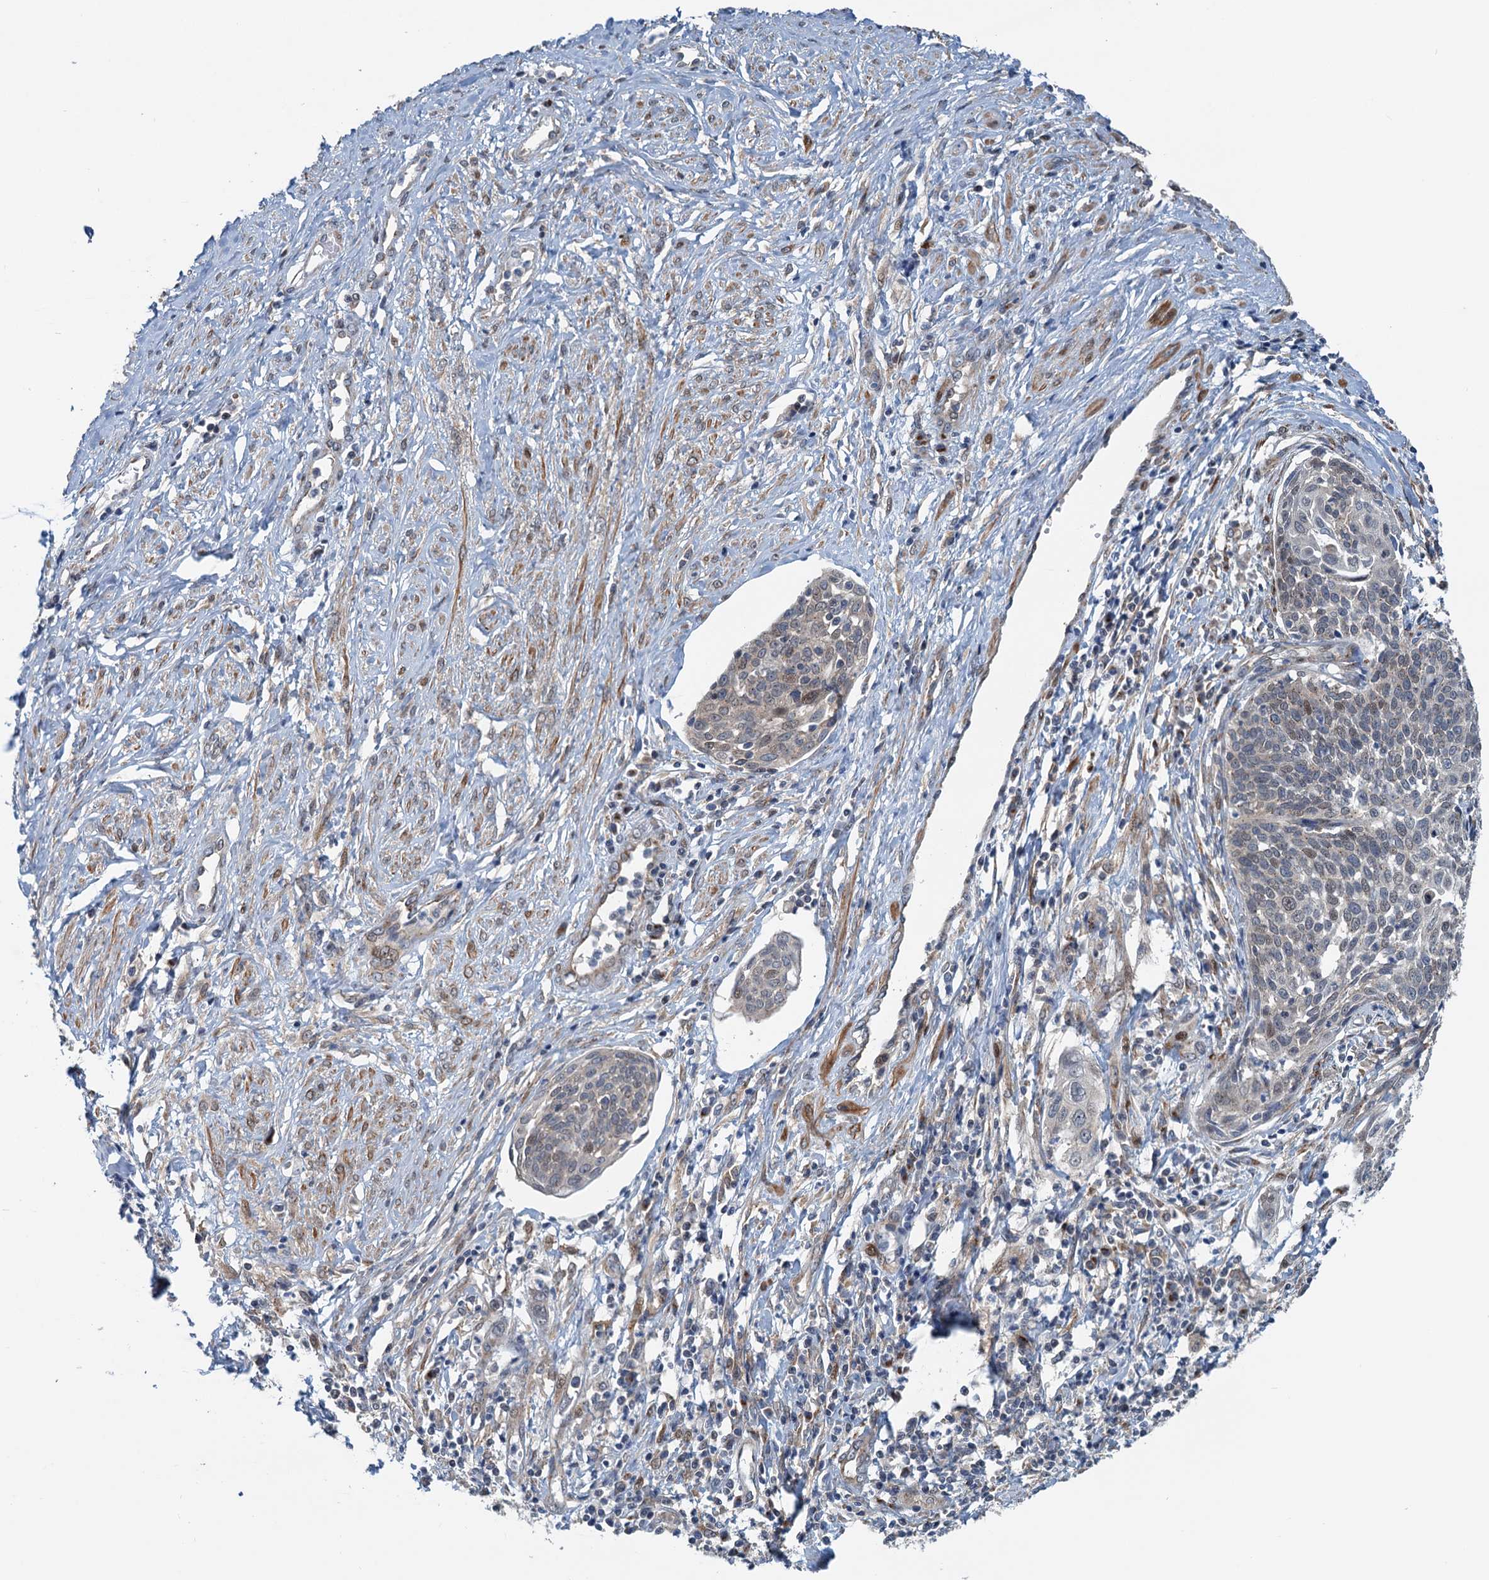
{"staining": {"intensity": "weak", "quantity": "<25%", "location": "nuclear"}, "tissue": "cervical cancer", "cell_type": "Tumor cells", "image_type": "cancer", "snomed": [{"axis": "morphology", "description": "Squamous cell carcinoma, NOS"}, {"axis": "topography", "description": "Cervix"}], "caption": "There is no significant positivity in tumor cells of cervical cancer (squamous cell carcinoma).", "gene": "DYNC2I2", "patient": {"sex": "female", "age": 34}}